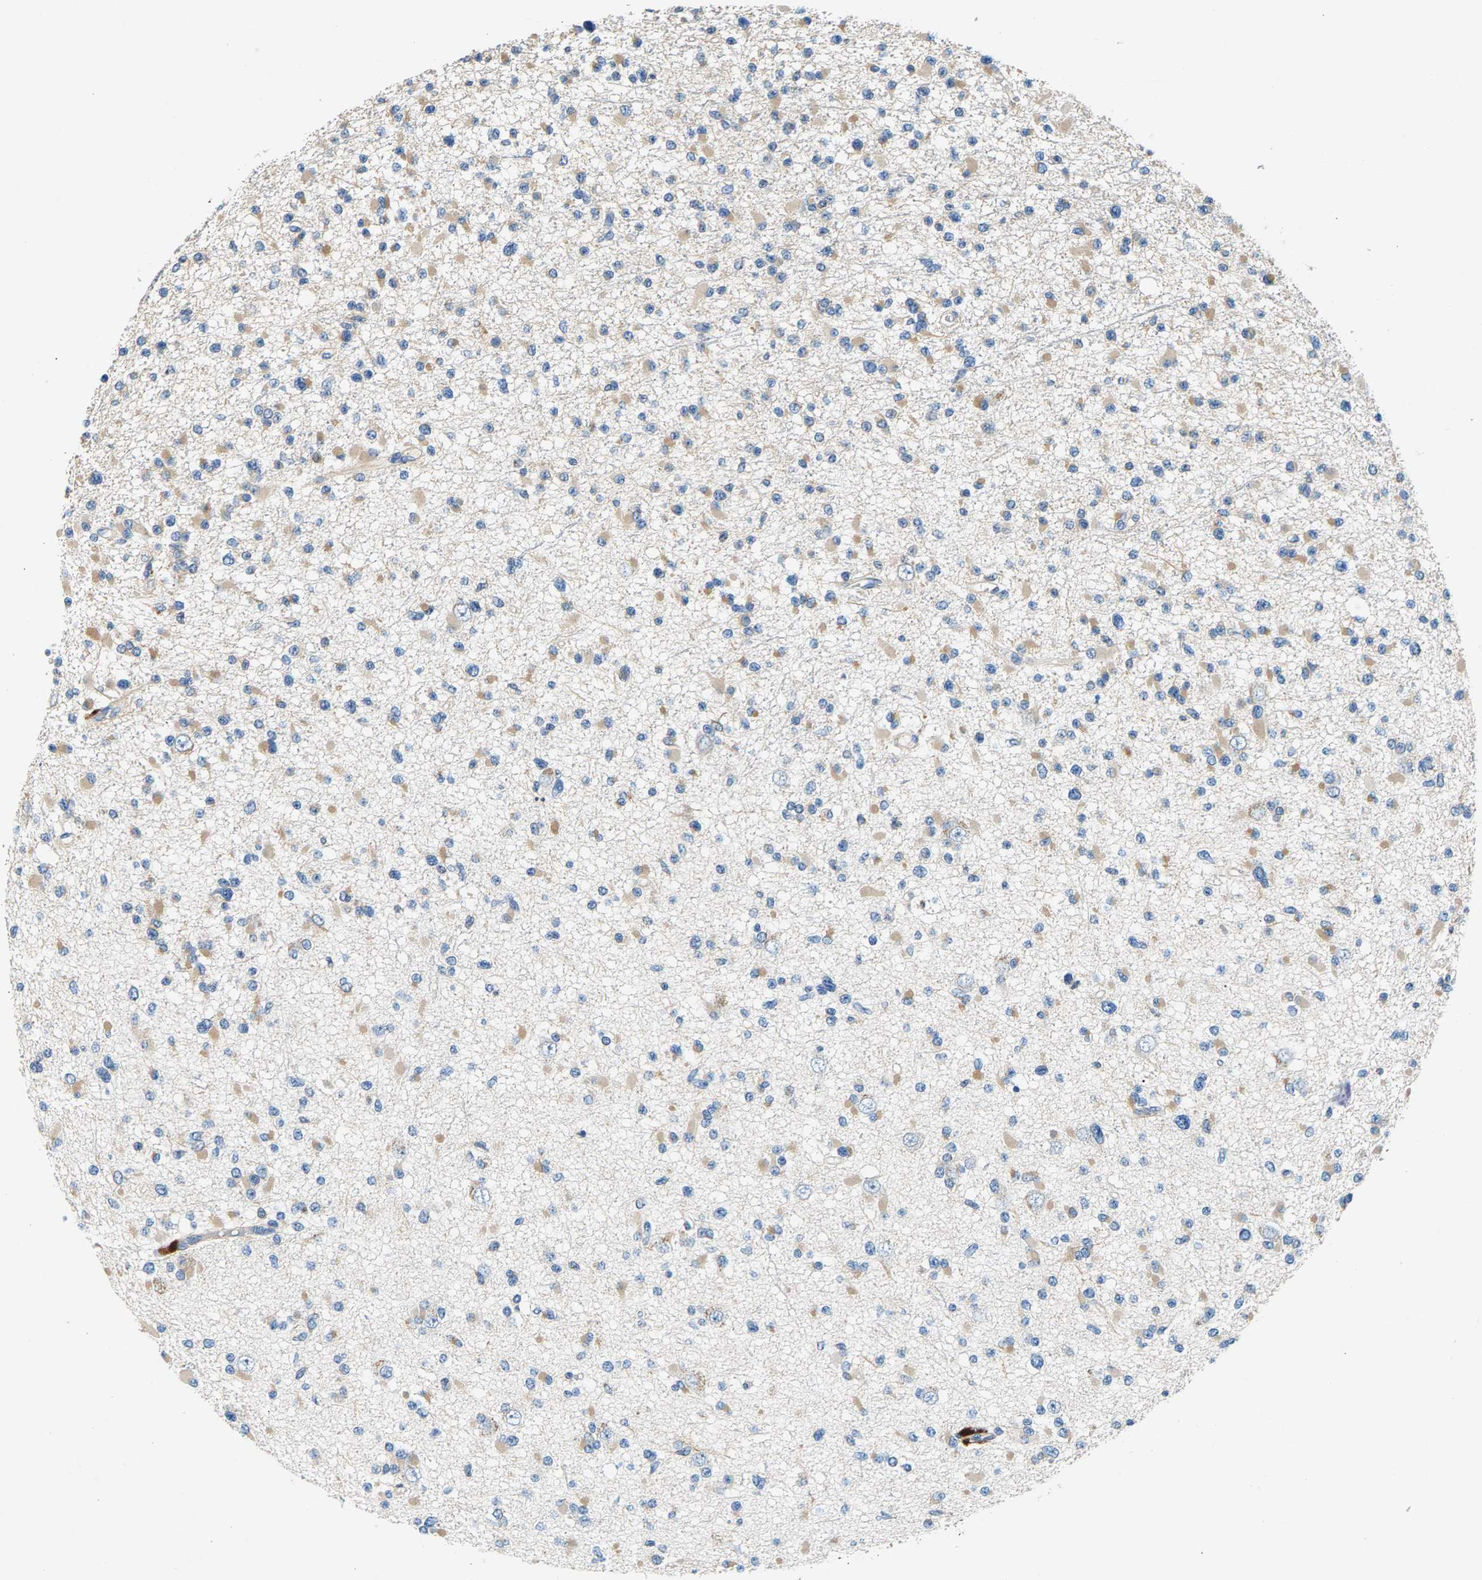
{"staining": {"intensity": "weak", "quantity": ">75%", "location": "cytoplasmic/membranous"}, "tissue": "glioma", "cell_type": "Tumor cells", "image_type": "cancer", "snomed": [{"axis": "morphology", "description": "Glioma, malignant, Low grade"}, {"axis": "topography", "description": "Brain"}], "caption": "Malignant low-grade glioma stained for a protein (brown) reveals weak cytoplasmic/membranous positive positivity in about >75% of tumor cells.", "gene": "NT5C", "patient": {"sex": "female", "age": 22}}